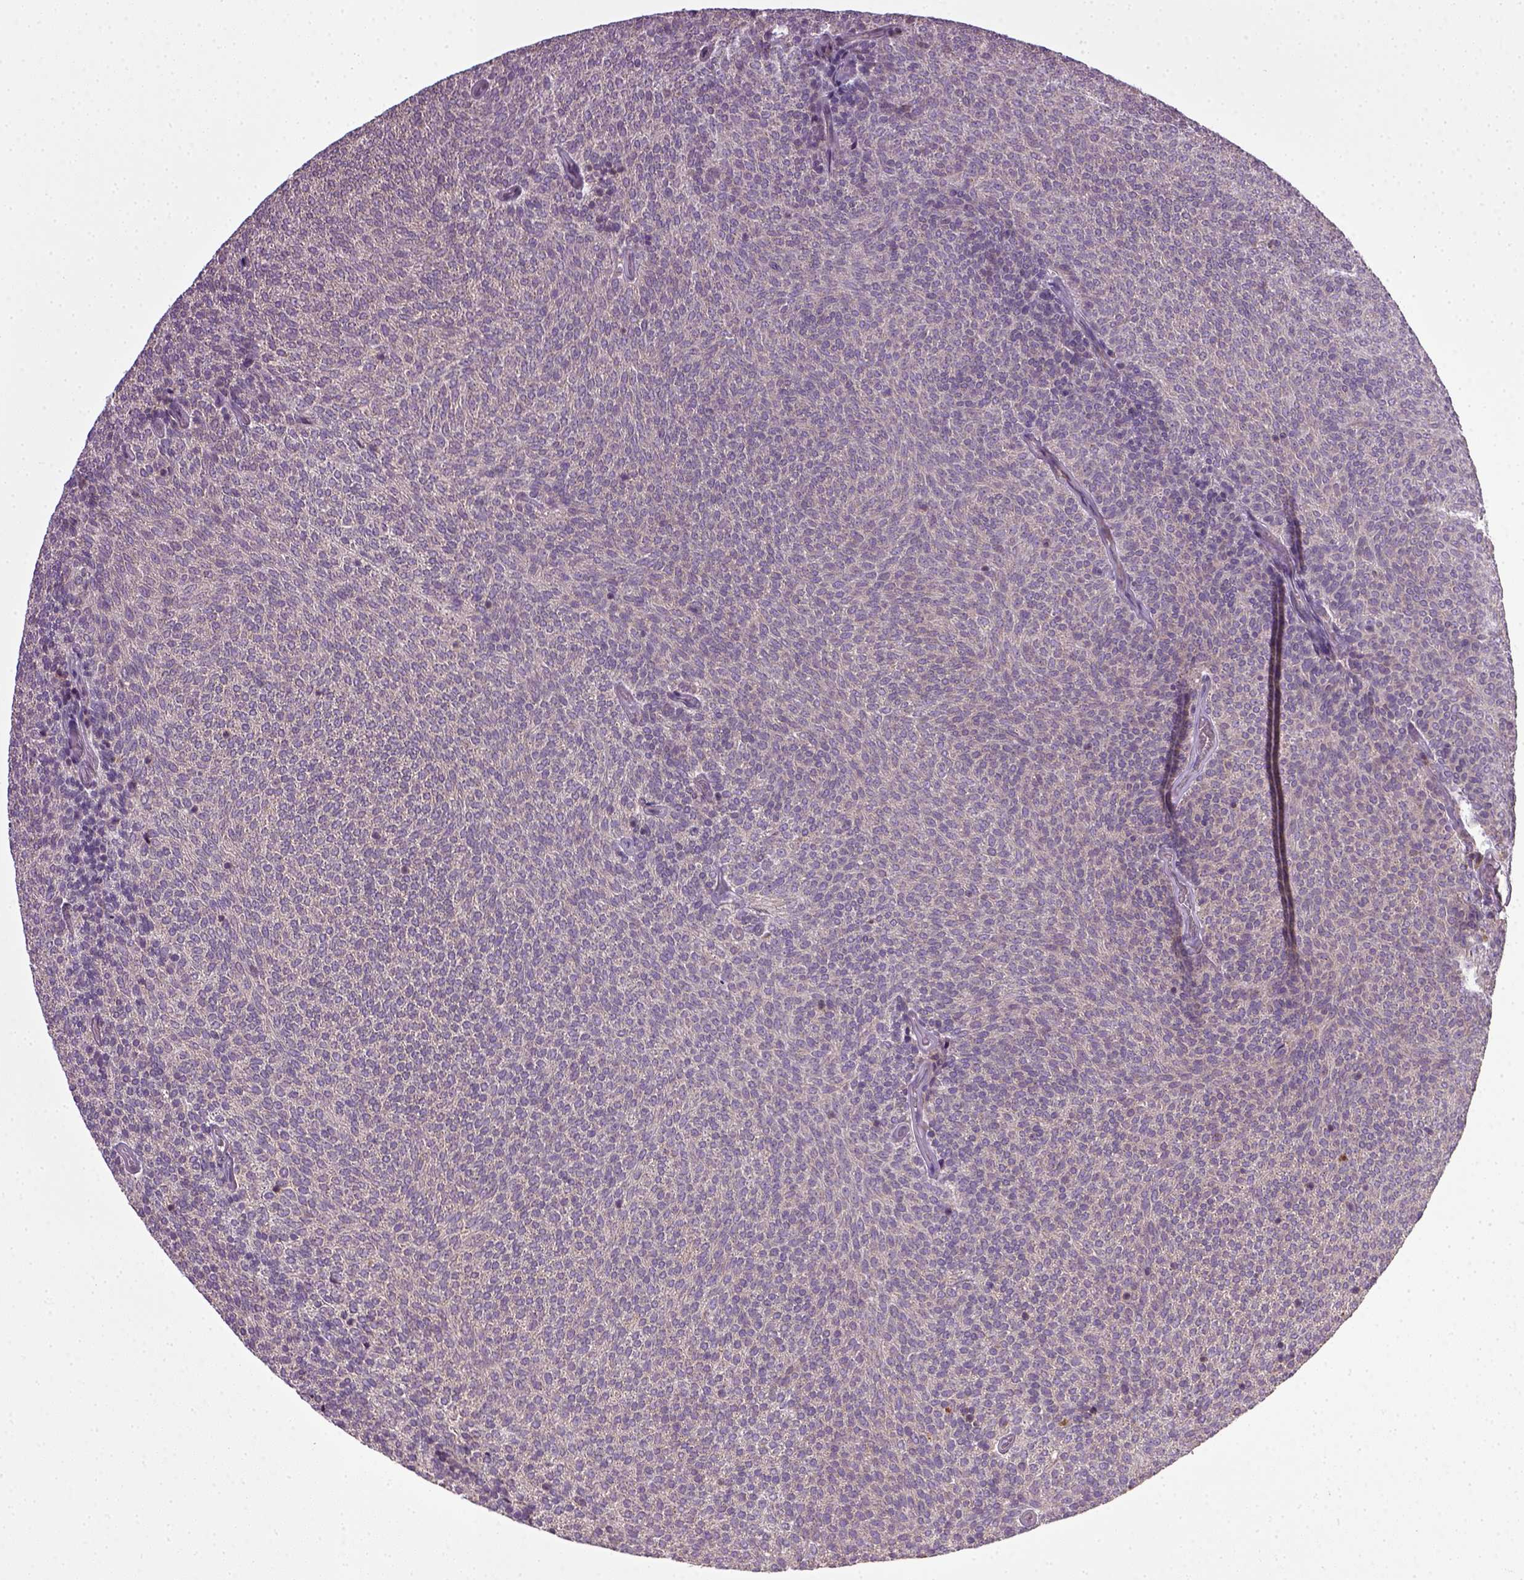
{"staining": {"intensity": "negative", "quantity": "none", "location": "none"}, "tissue": "urothelial cancer", "cell_type": "Tumor cells", "image_type": "cancer", "snomed": [{"axis": "morphology", "description": "Urothelial carcinoma, Low grade"}, {"axis": "topography", "description": "Urinary bladder"}], "caption": "High power microscopy image of an IHC image of urothelial cancer, revealing no significant expression in tumor cells.", "gene": "TPRG1", "patient": {"sex": "male", "age": 77}}